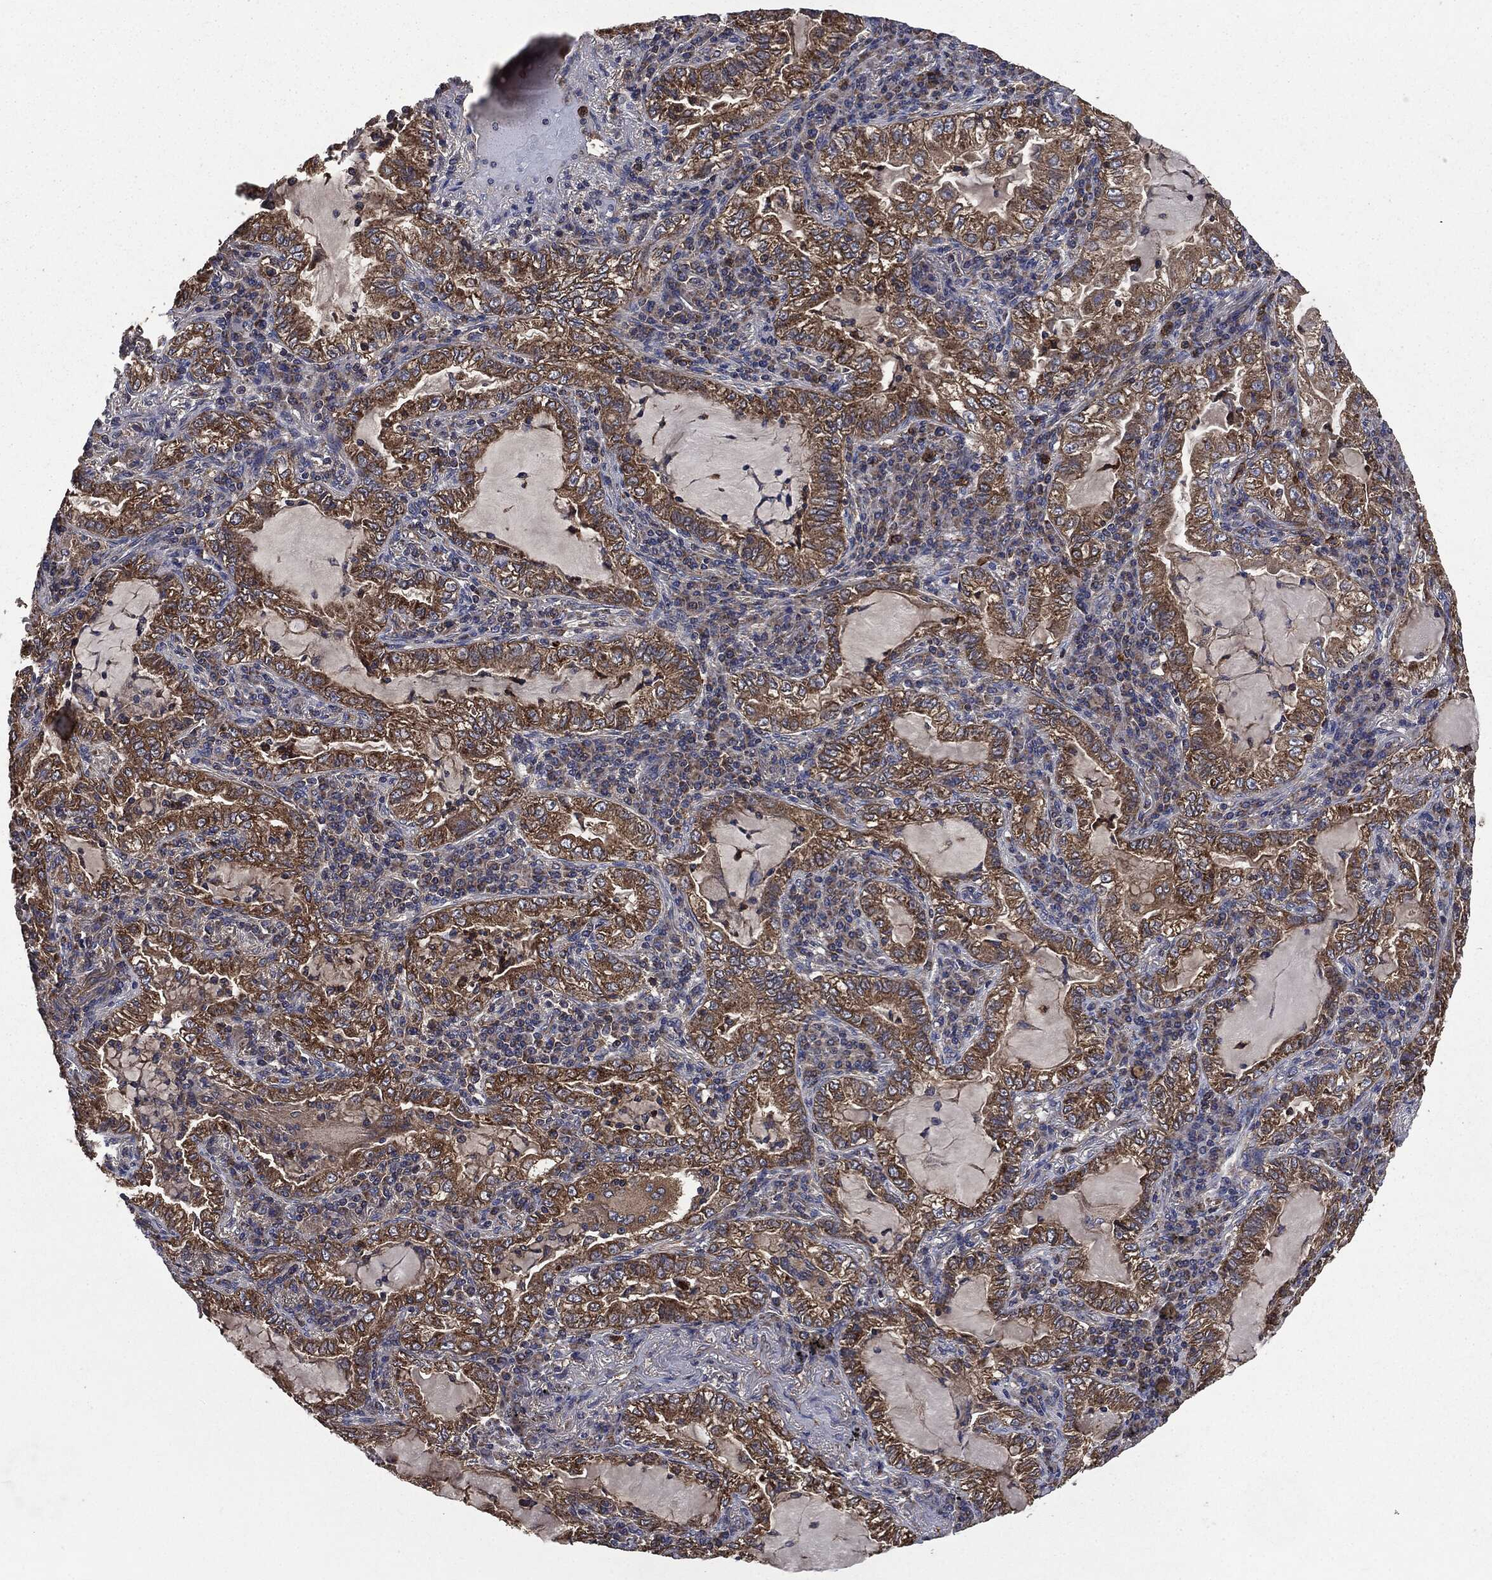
{"staining": {"intensity": "moderate", "quantity": ">75%", "location": "cytoplasmic/membranous"}, "tissue": "lung cancer", "cell_type": "Tumor cells", "image_type": "cancer", "snomed": [{"axis": "morphology", "description": "Adenocarcinoma, NOS"}, {"axis": "topography", "description": "Lung"}], "caption": "This is a micrograph of IHC staining of lung cancer (adenocarcinoma), which shows moderate expression in the cytoplasmic/membranous of tumor cells.", "gene": "MAPK6", "patient": {"sex": "female", "age": 73}}